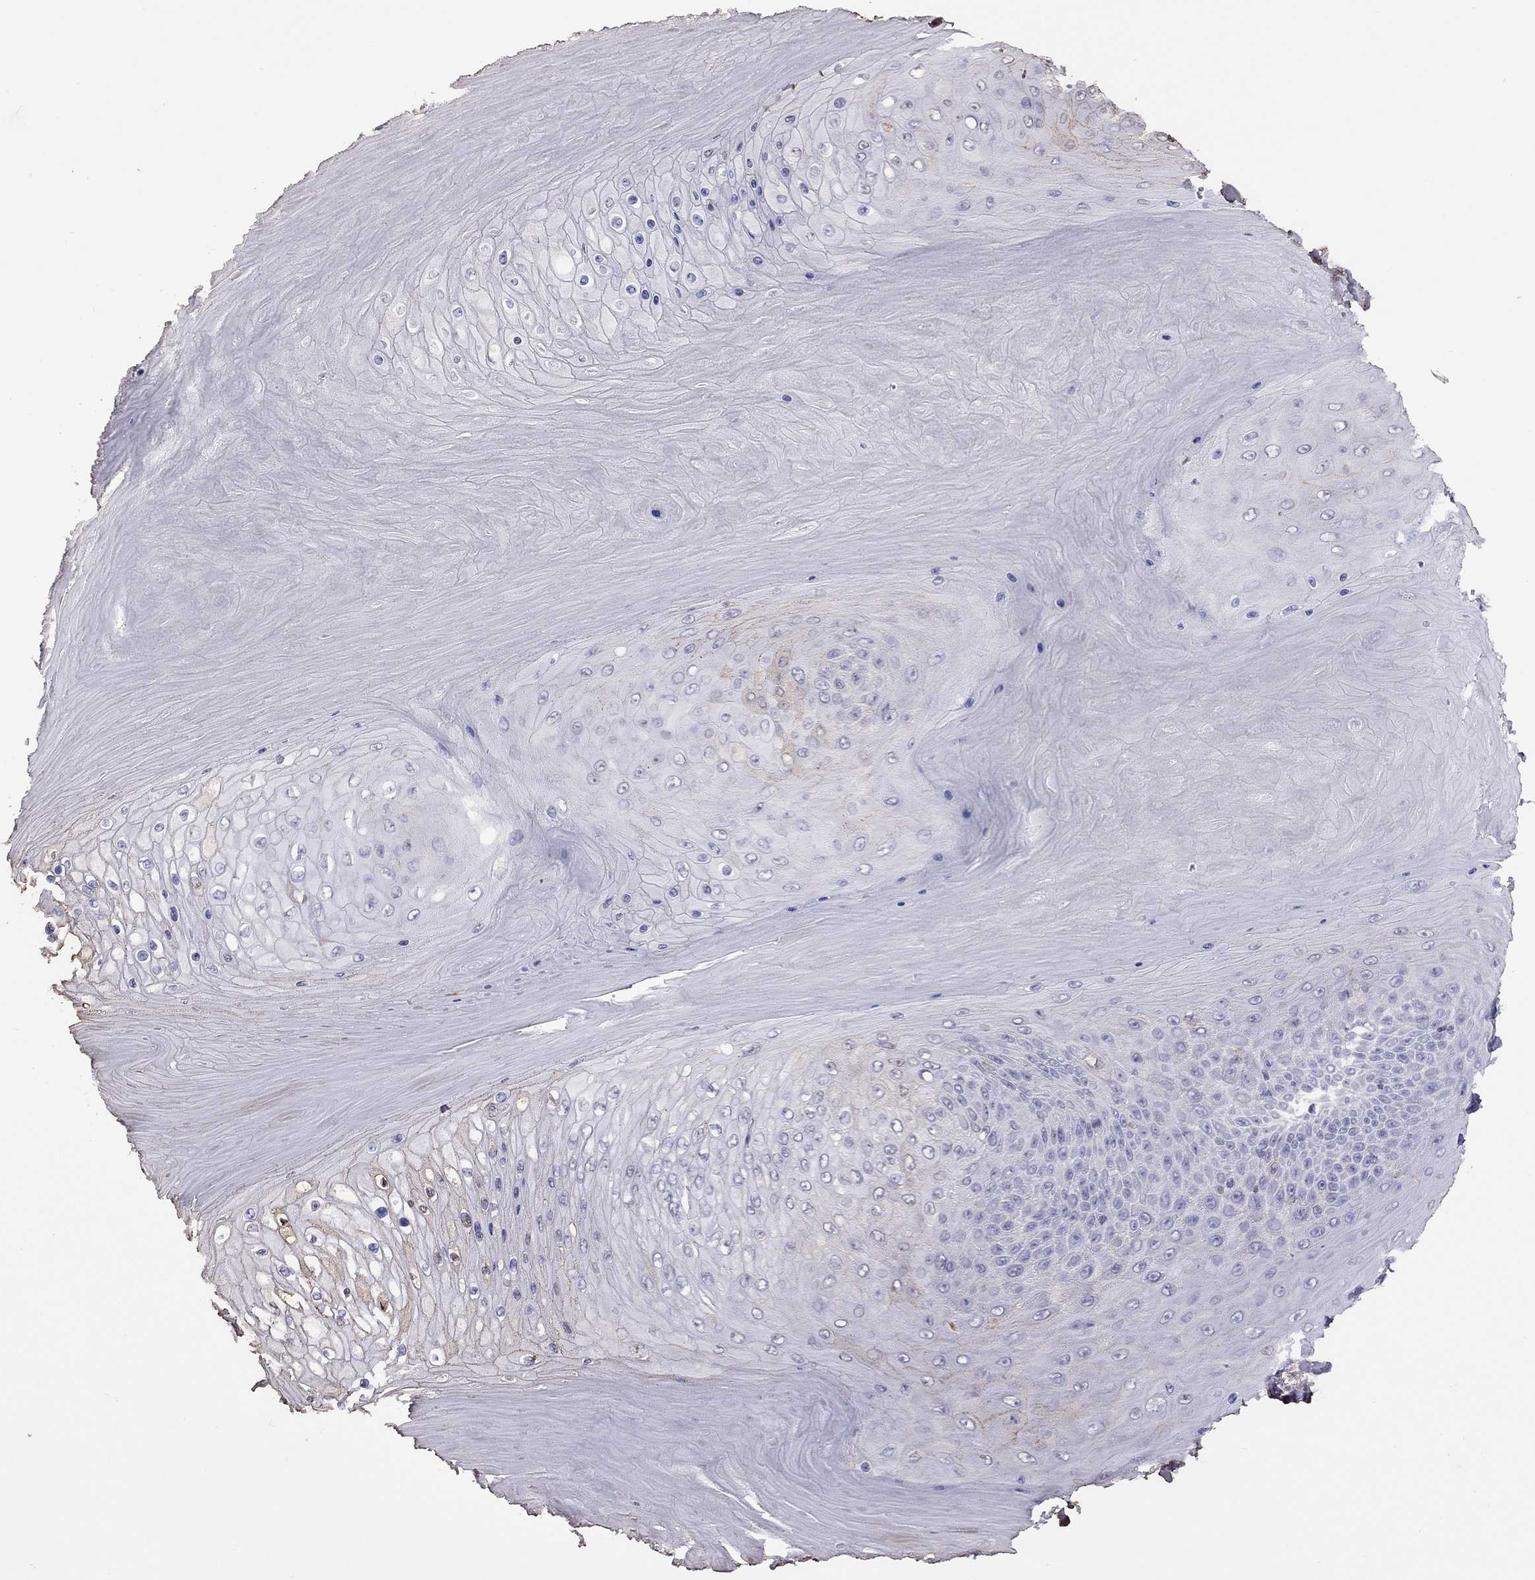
{"staining": {"intensity": "negative", "quantity": "none", "location": "none"}, "tissue": "skin cancer", "cell_type": "Tumor cells", "image_type": "cancer", "snomed": [{"axis": "morphology", "description": "Squamous cell carcinoma, NOS"}, {"axis": "topography", "description": "Skin"}], "caption": "This is an IHC histopathology image of skin squamous cell carcinoma. There is no positivity in tumor cells.", "gene": "SUN3", "patient": {"sex": "male", "age": 62}}